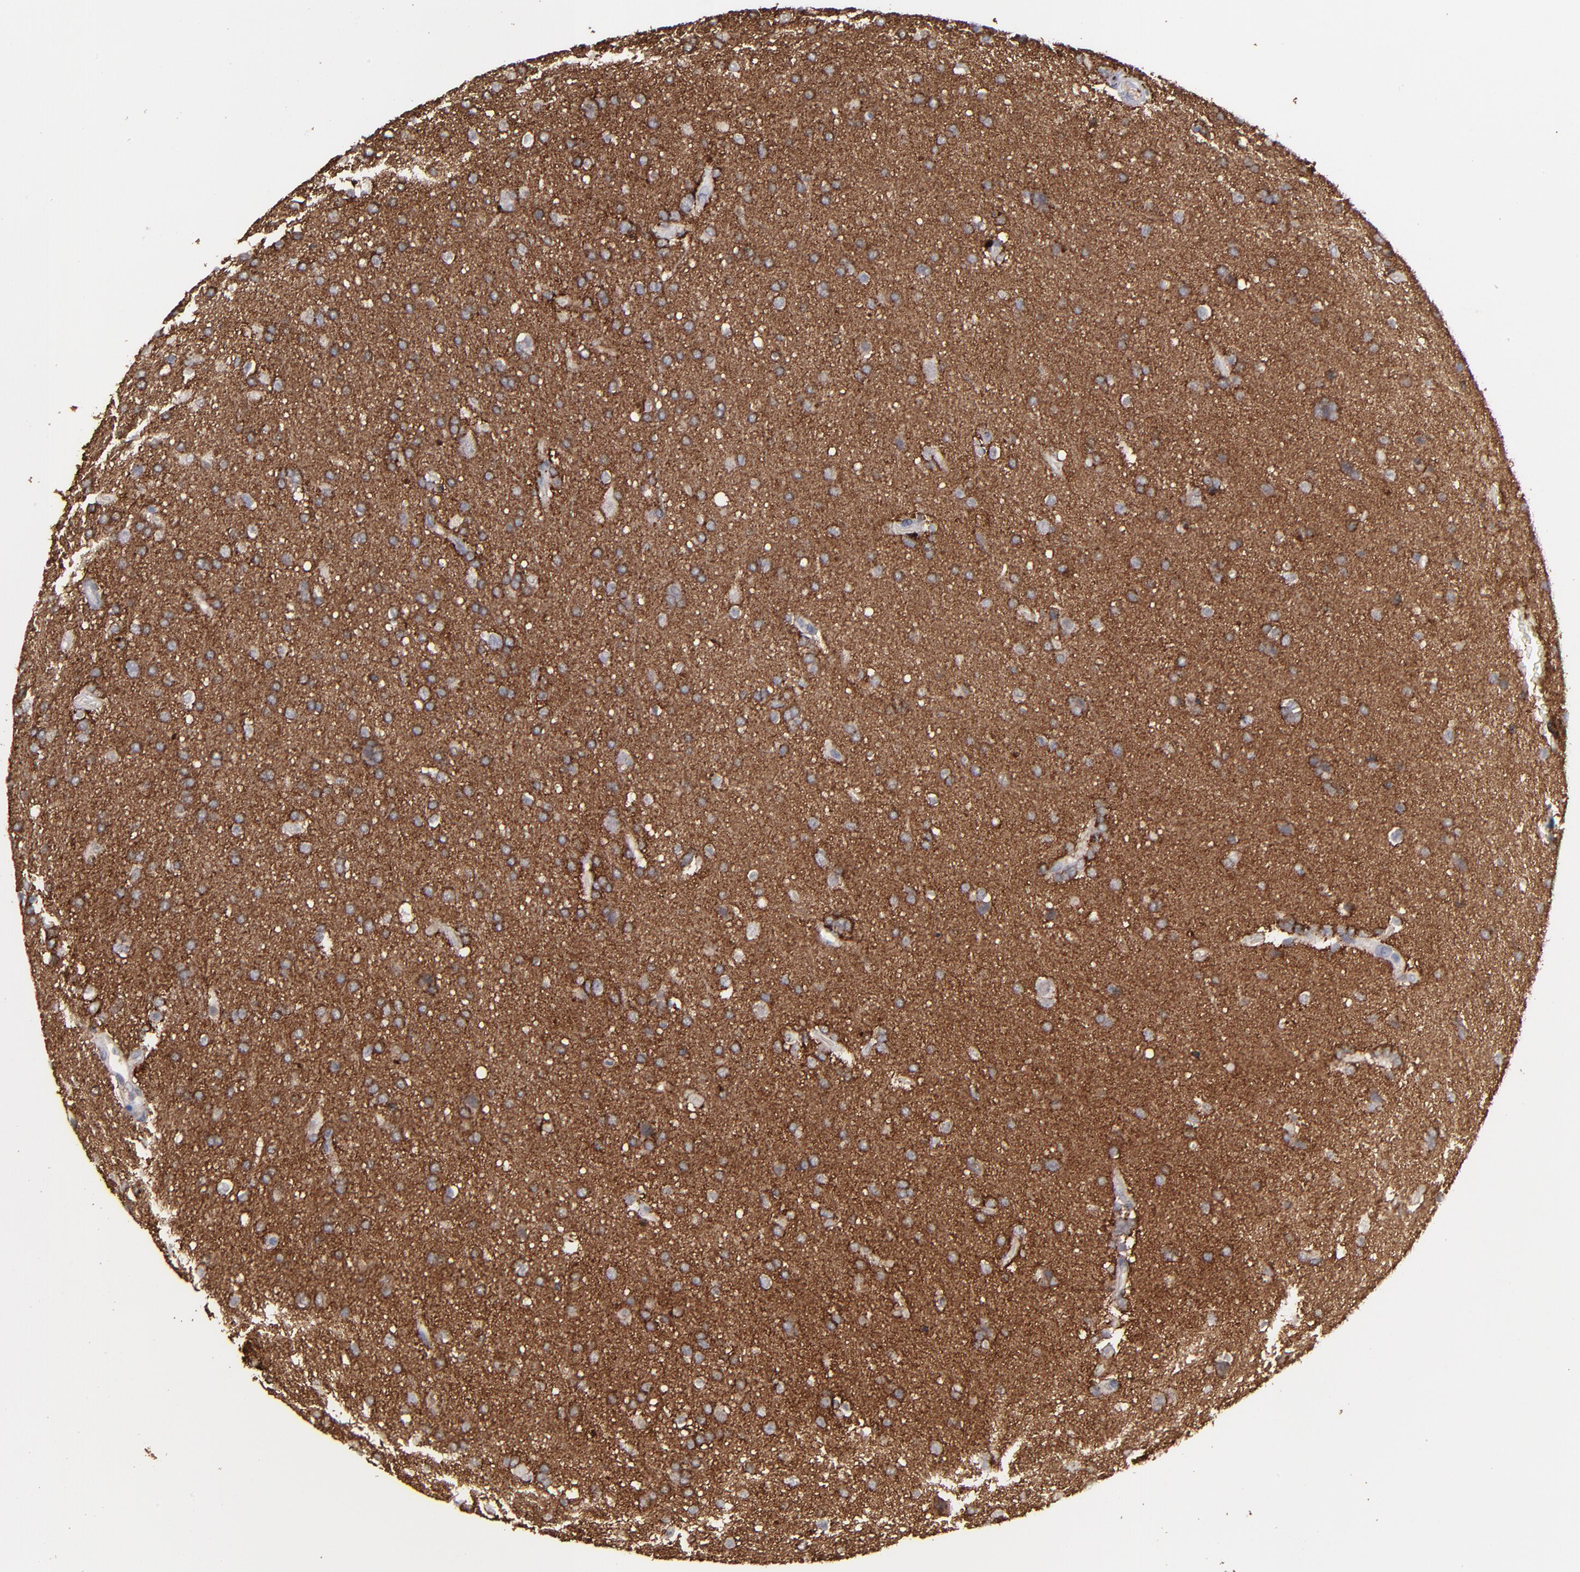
{"staining": {"intensity": "weak", "quantity": "<25%", "location": "cytoplasmic/membranous"}, "tissue": "glioma", "cell_type": "Tumor cells", "image_type": "cancer", "snomed": [{"axis": "morphology", "description": "Glioma, malignant, High grade"}, {"axis": "topography", "description": "Brain"}], "caption": "Malignant glioma (high-grade) stained for a protein using IHC demonstrates no positivity tumor cells.", "gene": "GPM6B", "patient": {"sex": "male", "age": 33}}